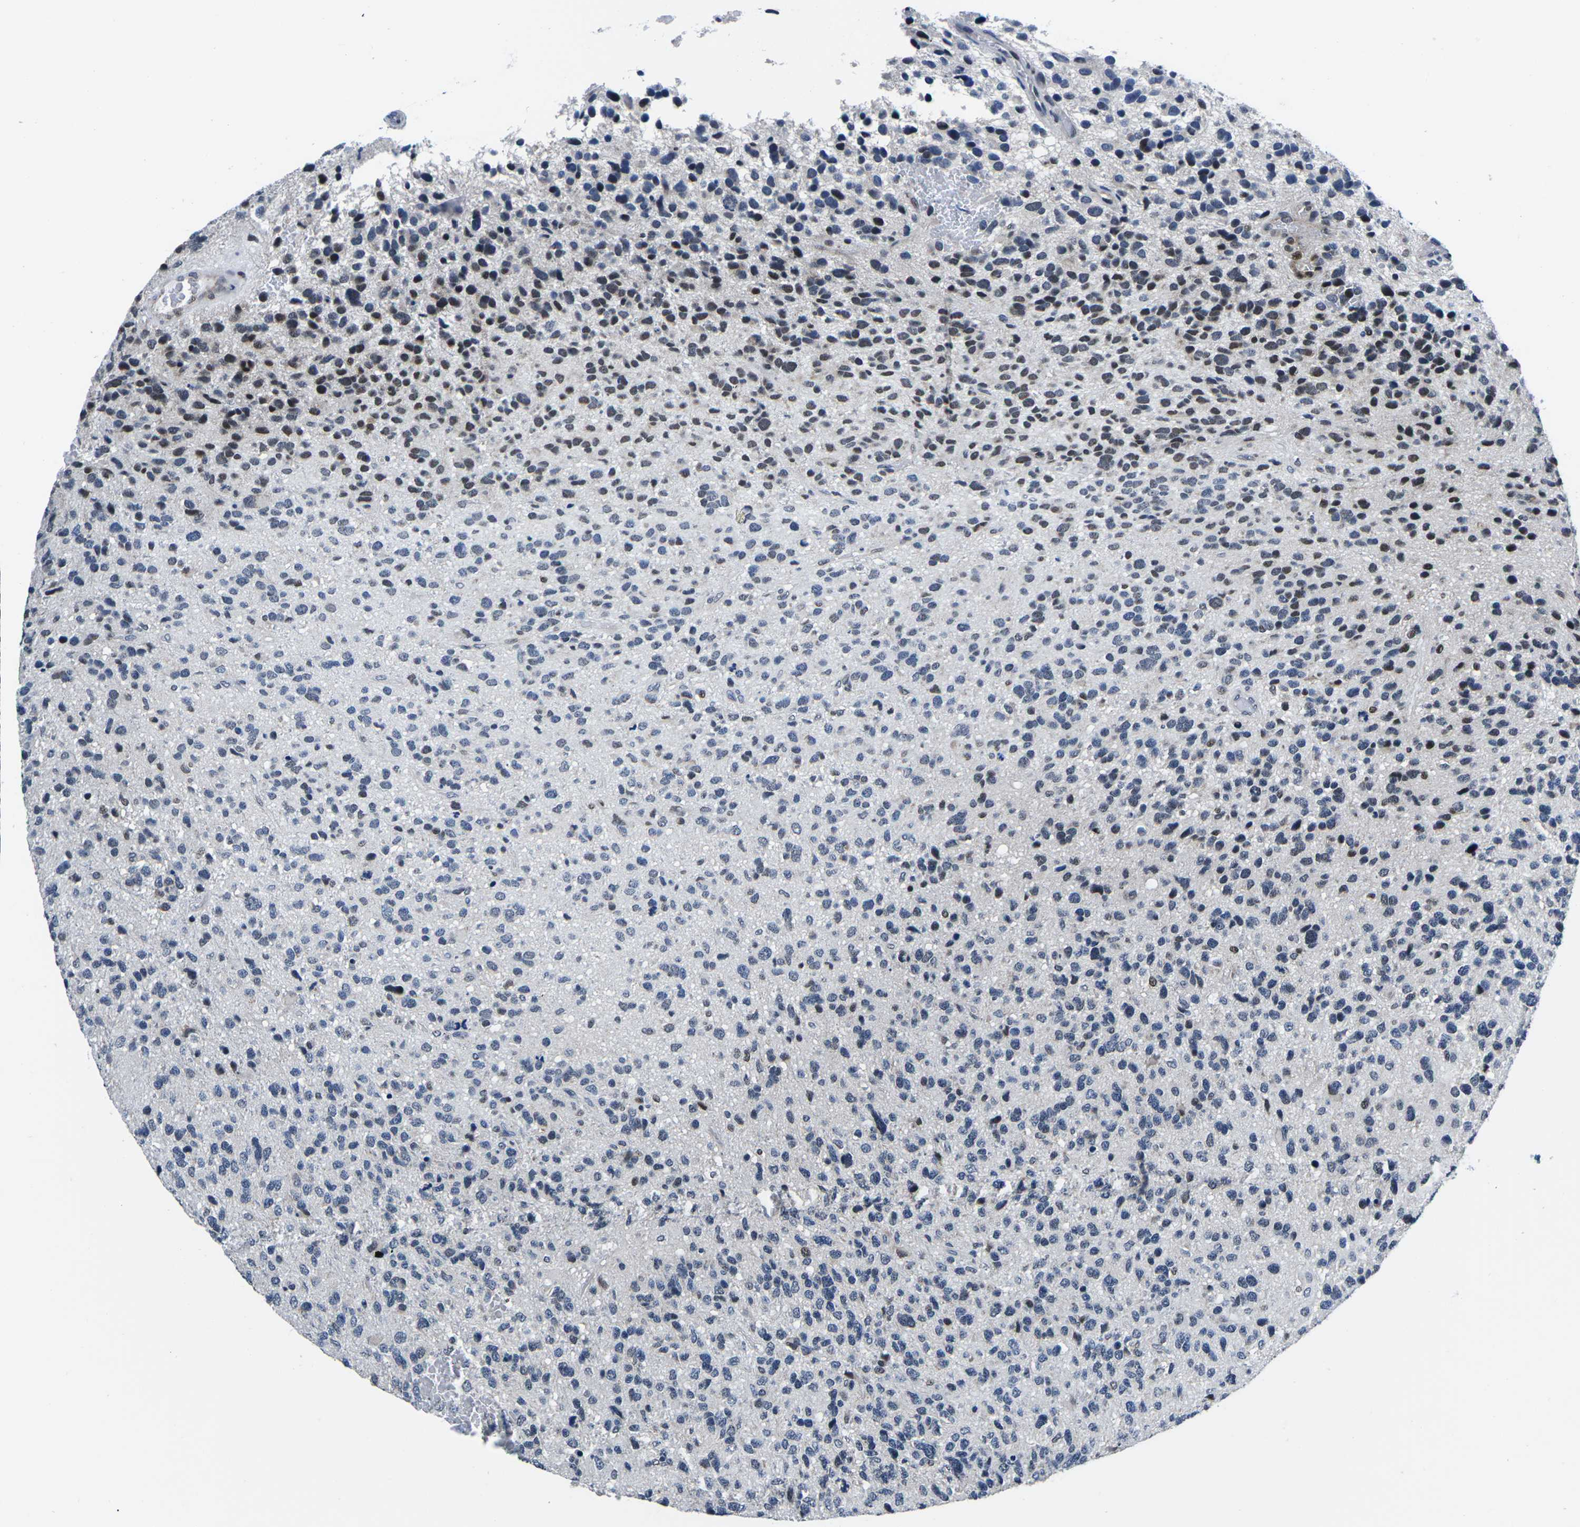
{"staining": {"intensity": "moderate", "quantity": "<25%", "location": "nuclear"}, "tissue": "glioma", "cell_type": "Tumor cells", "image_type": "cancer", "snomed": [{"axis": "morphology", "description": "Glioma, malignant, High grade"}, {"axis": "topography", "description": "Brain"}], "caption": "Protein positivity by immunohistochemistry shows moderate nuclear expression in approximately <25% of tumor cells in glioma. (DAB (3,3'-diaminobenzidine) IHC, brown staining for protein, blue staining for nuclei).", "gene": "CDC73", "patient": {"sex": "female", "age": 58}}